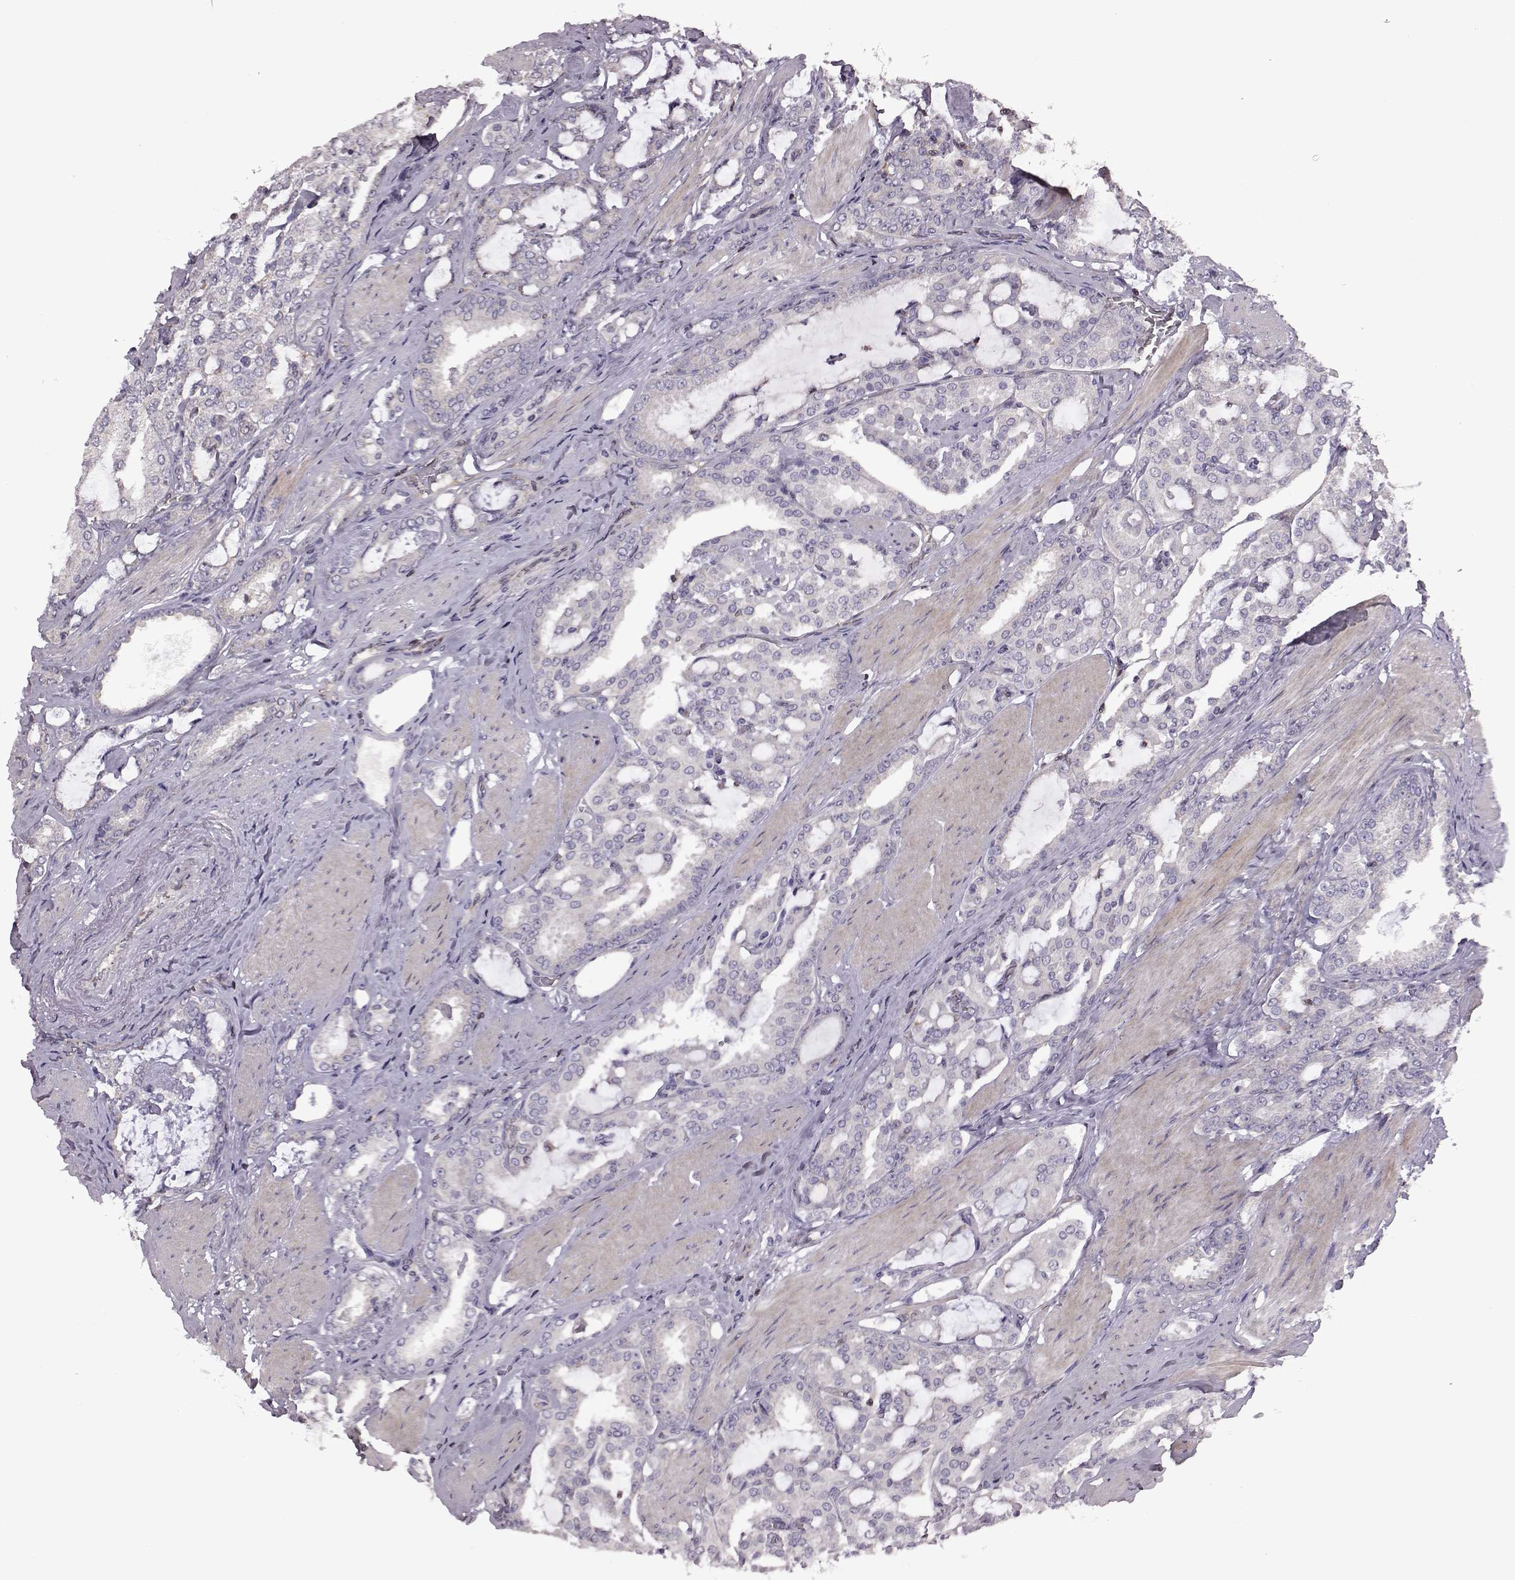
{"staining": {"intensity": "negative", "quantity": "none", "location": "none"}, "tissue": "prostate cancer", "cell_type": "Tumor cells", "image_type": "cancer", "snomed": [{"axis": "morphology", "description": "Adenocarcinoma, High grade"}, {"axis": "topography", "description": "Prostate"}], "caption": "Human prostate cancer stained for a protein using immunohistochemistry (IHC) reveals no expression in tumor cells.", "gene": "CDC42SE1", "patient": {"sex": "male", "age": 63}}